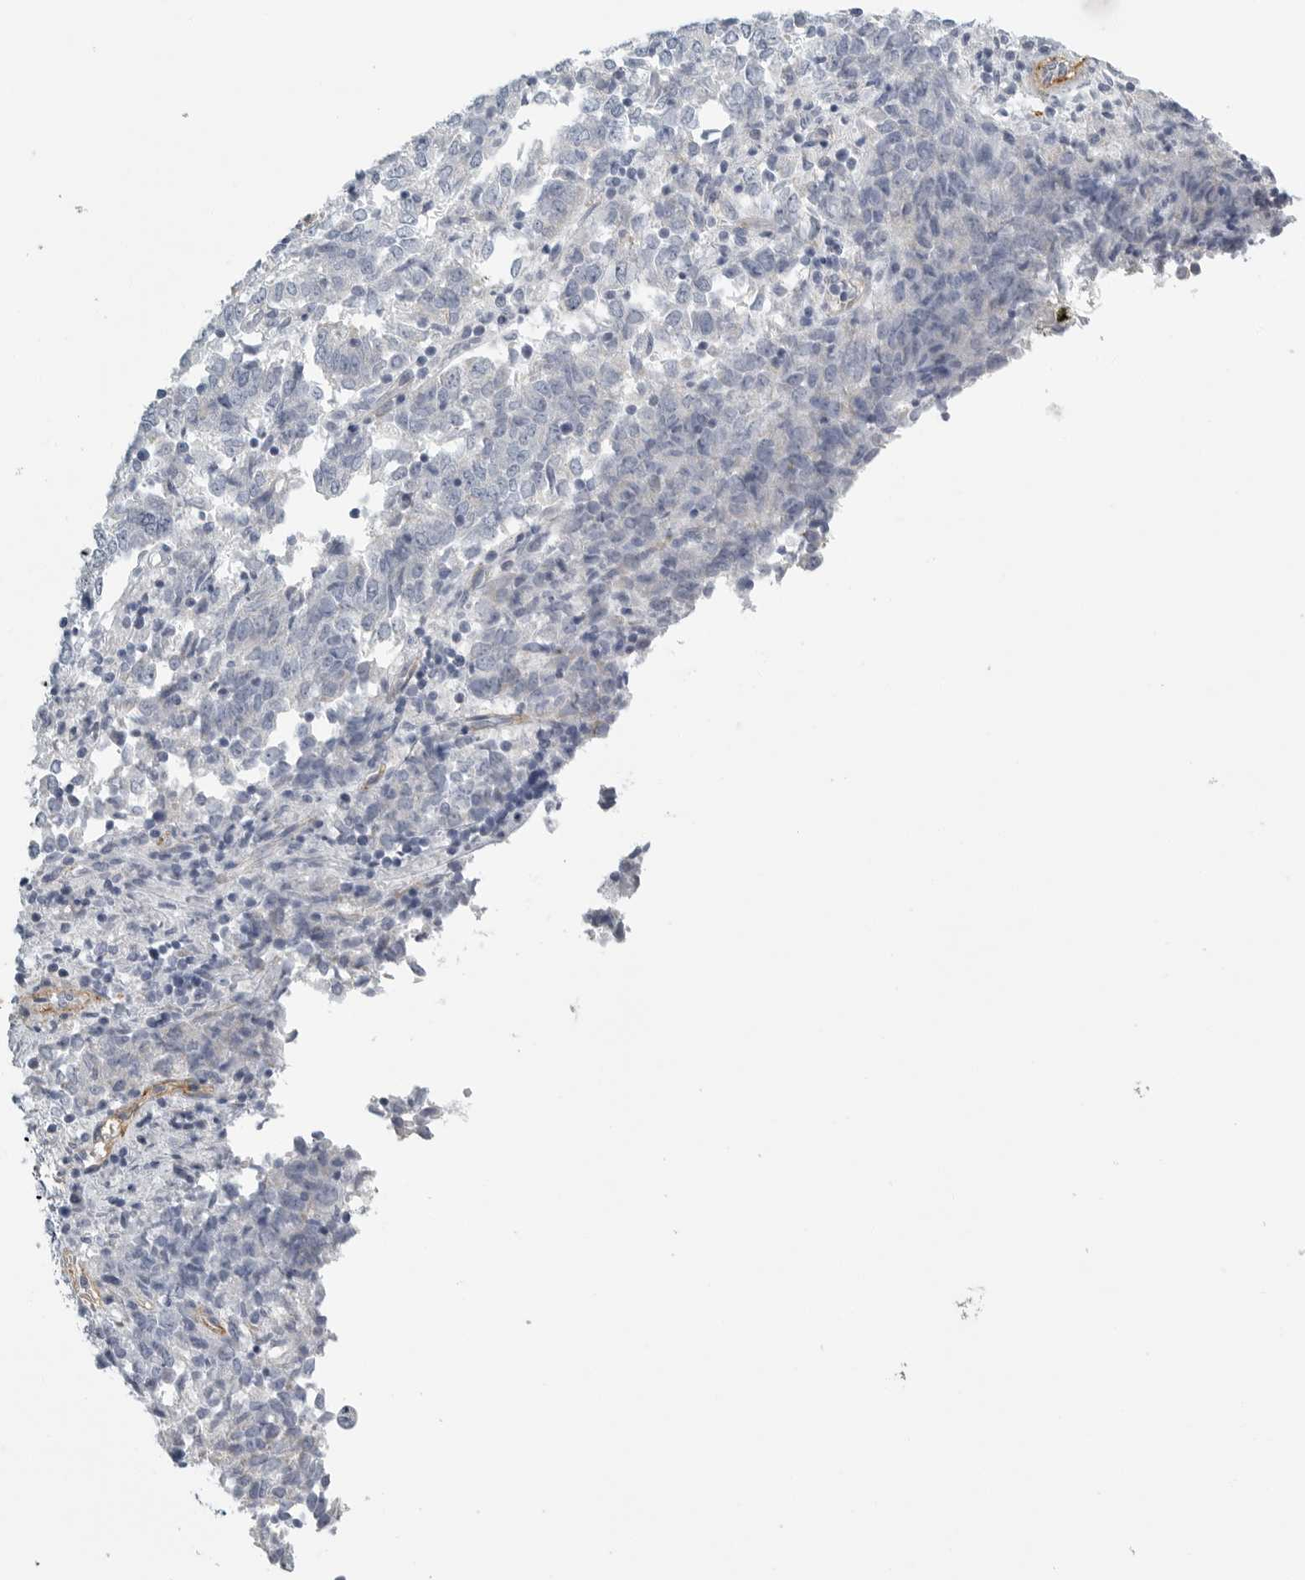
{"staining": {"intensity": "negative", "quantity": "none", "location": "none"}, "tissue": "endometrial cancer", "cell_type": "Tumor cells", "image_type": "cancer", "snomed": [{"axis": "morphology", "description": "Adenocarcinoma, NOS"}, {"axis": "topography", "description": "Endometrium"}], "caption": "Endometrial cancer (adenocarcinoma) was stained to show a protein in brown. There is no significant positivity in tumor cells.", "gene": "TNR", "patient": {"sex": "female", "age": 80}}